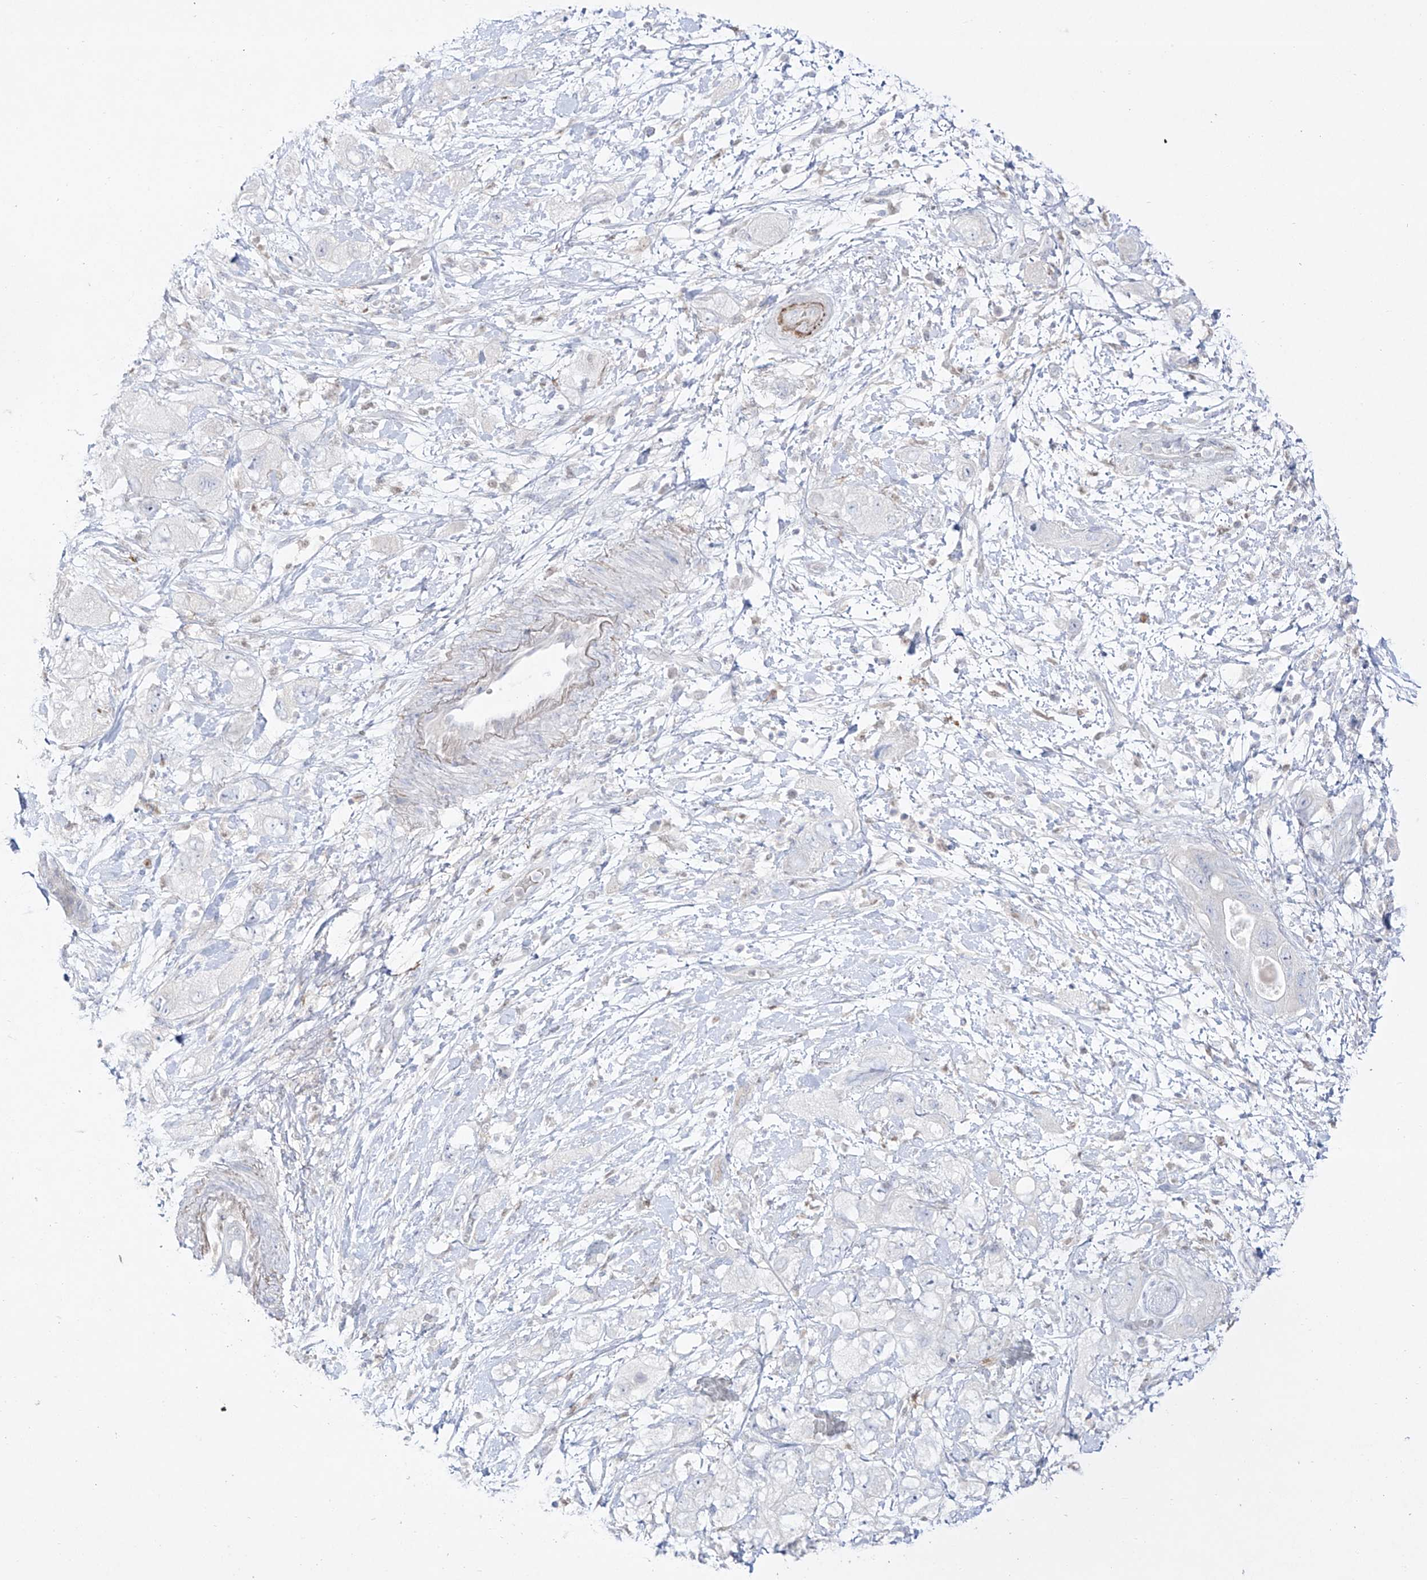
{"staining": {"intensity": "negative", "quantity": "none", "location": "none"}, "tissue": "pancreatic cancer", "cell_type": "Tumor cells", "image_type": "cancer", "snomed": [{"axis": "morphology", "description": "Adenocarcinoma, NOS"}, {"axis": "topography", "description": "Pancreas"}], "caption": "A micrograph of adenocarcinoma (pancreatic) stained for a protein shows no brown staining in tumor cells.", "gene": "DMKN", "patient": {"sex": "female", "age": 73}}